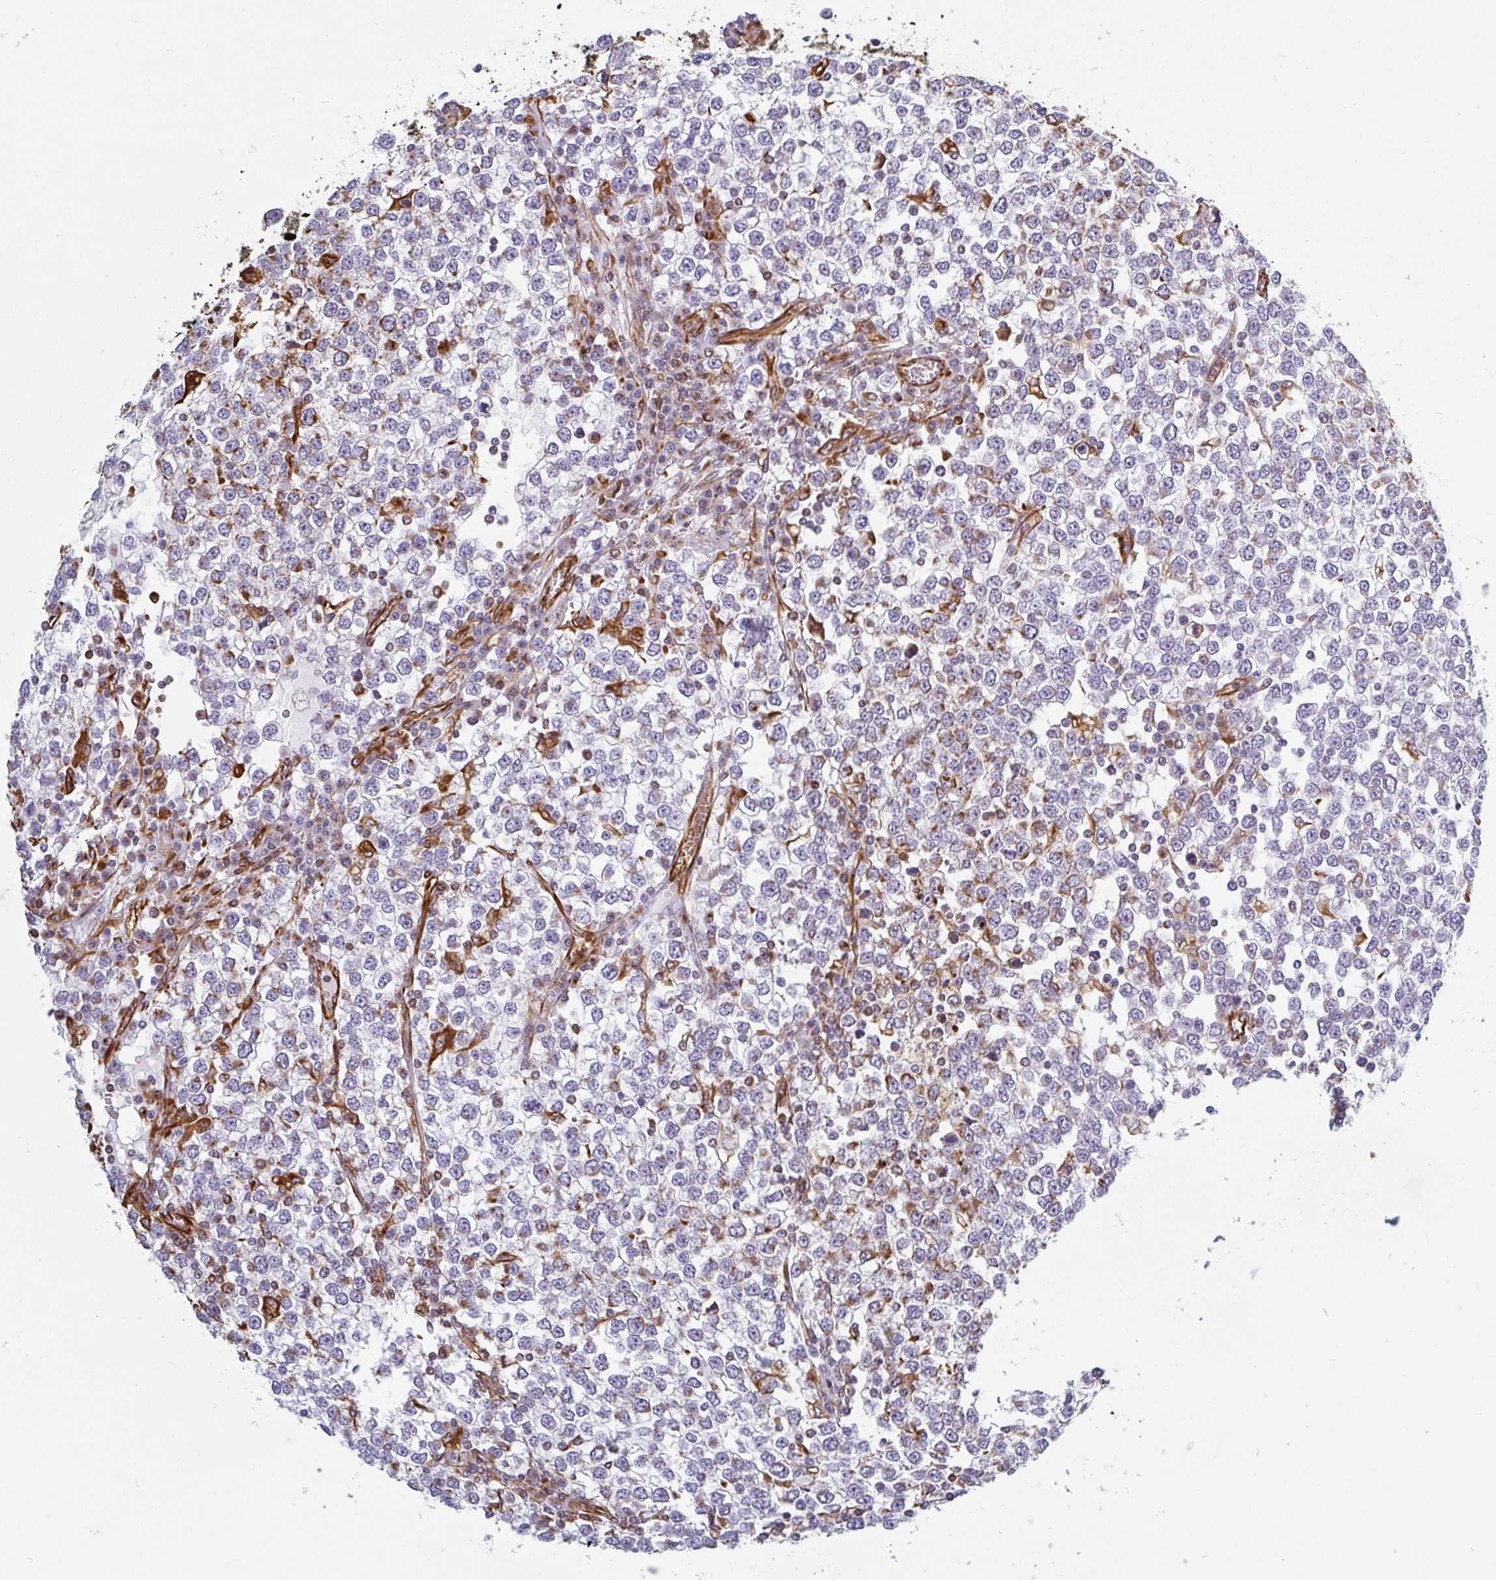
{"staining": {"intensity": "negative", "quantity": "none", "location": "none"}, "tissue": "testis cancer", "cell_type": "Tumor cells", "image_type": "cancer", "snomed": [{"axis": "morphology", "description": "Seminoma, NOS"}, {"axis": "topography", "description": "Testis"}], "caption": "The photomicrograph displays no staining of tumor cells in testis cancer (seminoma). Brightfield microscopy of IHC stained with DAB (3,3'-diaminobenzidine) (brown) and hematoxylin (blue), captured at high magnification.", "gene": "PPFIA1", "patient": {"sex": "male", "age": 65}}